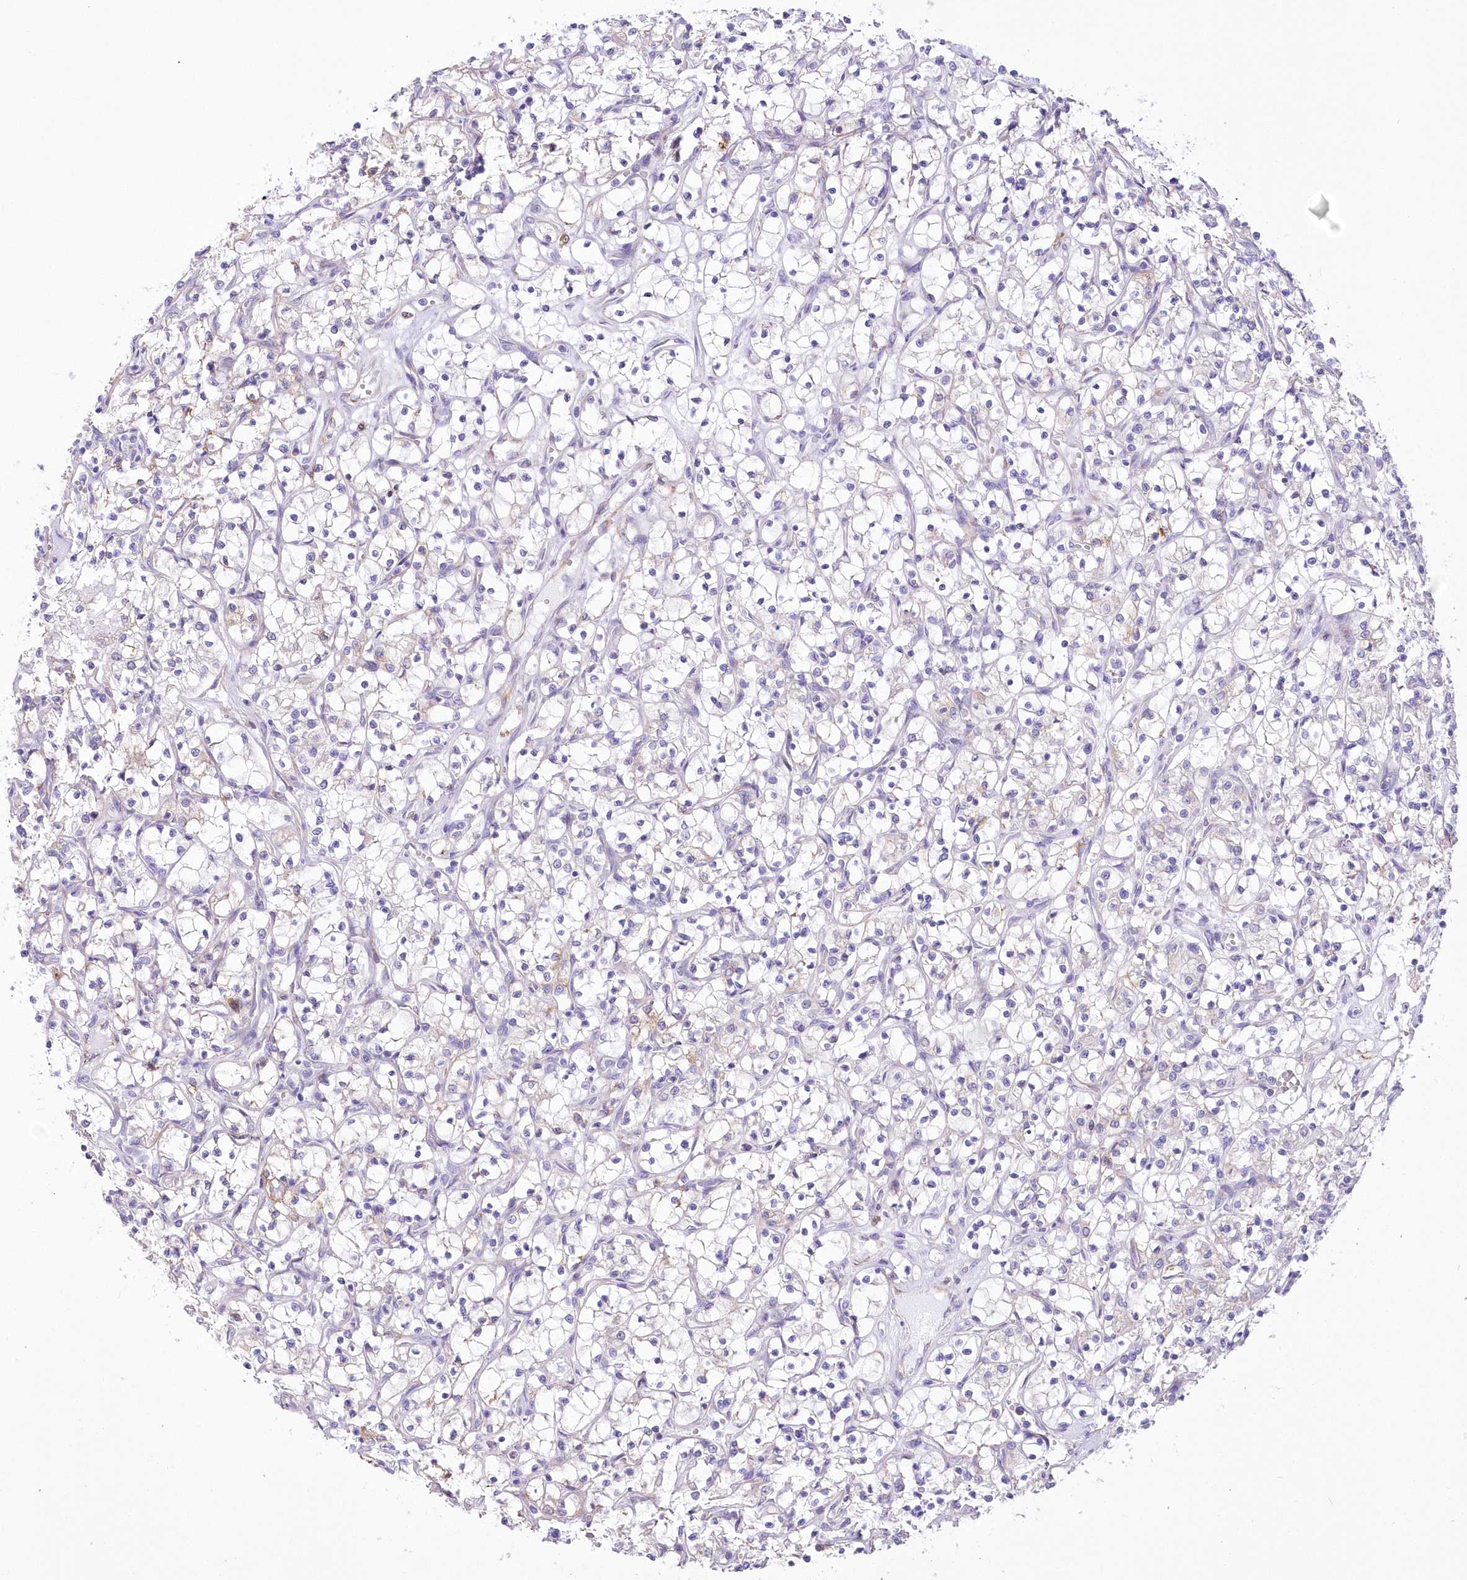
{"staining": {"intensity": "negative", "quantity": "none", "location": "none"}, "tissue": "renal cancer", "cell_type": "Tumor cells", "image_type": "cancer", "snomed": [{"axis": "morphology", "description": "Adenocarcinoma, NOS"}, {"axis": "topography", "description": "Kidney"}], "caption": "IHC of human adenocarcinoma (renal) displays no staining in tumor cells.", "gene": "YTHDC2", "patient": {"sex": "female", "age": 69}}